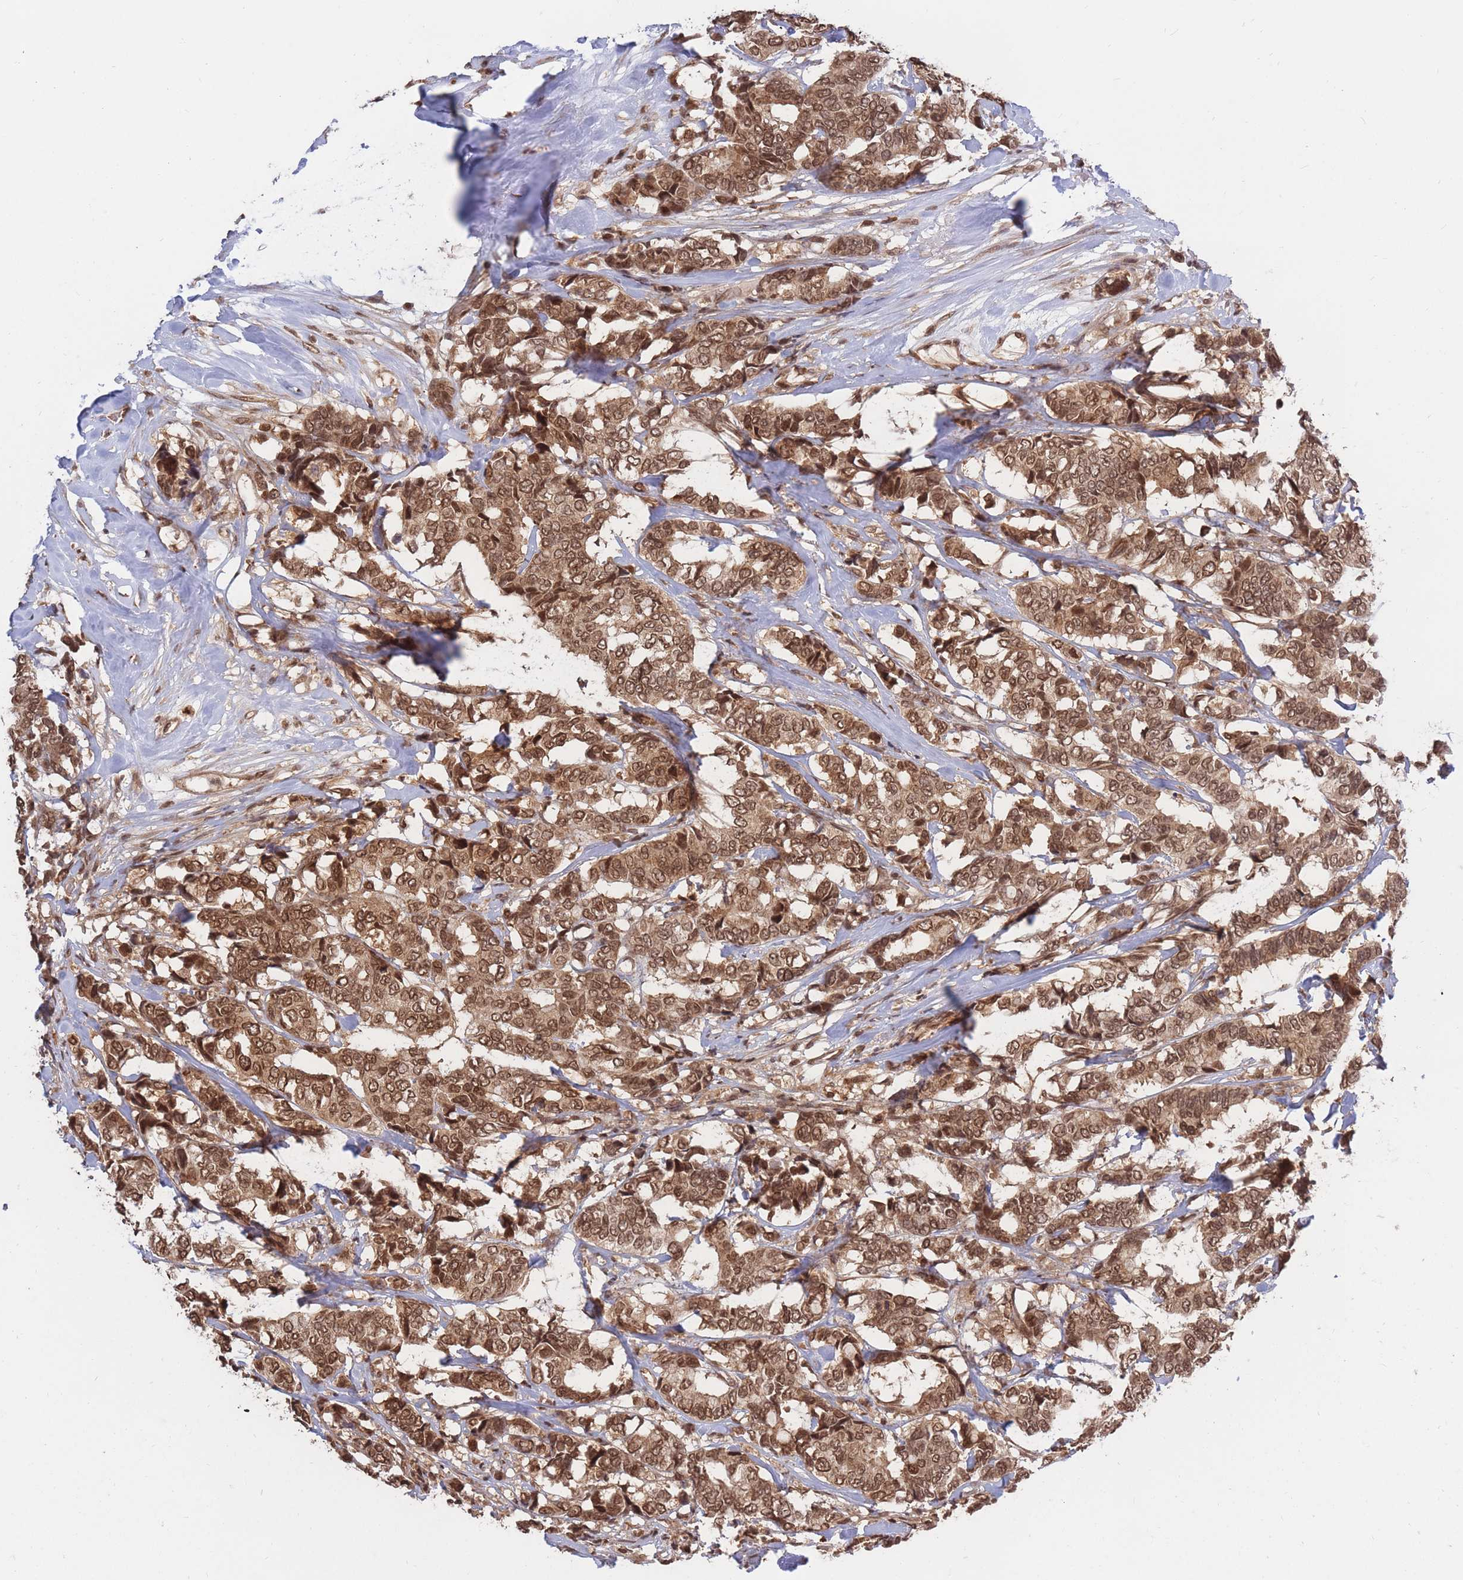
{"staining": {"intensity": "moderate", "quantity": ">75%", "location": "cytoplasmic/membranous,nuclear"}, "tissue": "breast cancer", "cell_type": "Tumor cells", "image_type": "cancer", "snomed": [{"axis": "morphology", "description": "Duct carcinoma"}, {"axis": "topography", "description": "Breast"}], "caption": "Human breast infiltrating ductal carcinoma stained with a protein marker reveals moderate staining in tumor cells.", "gene": "SRA1", "patient": {"sex": "female", "age": 87}}